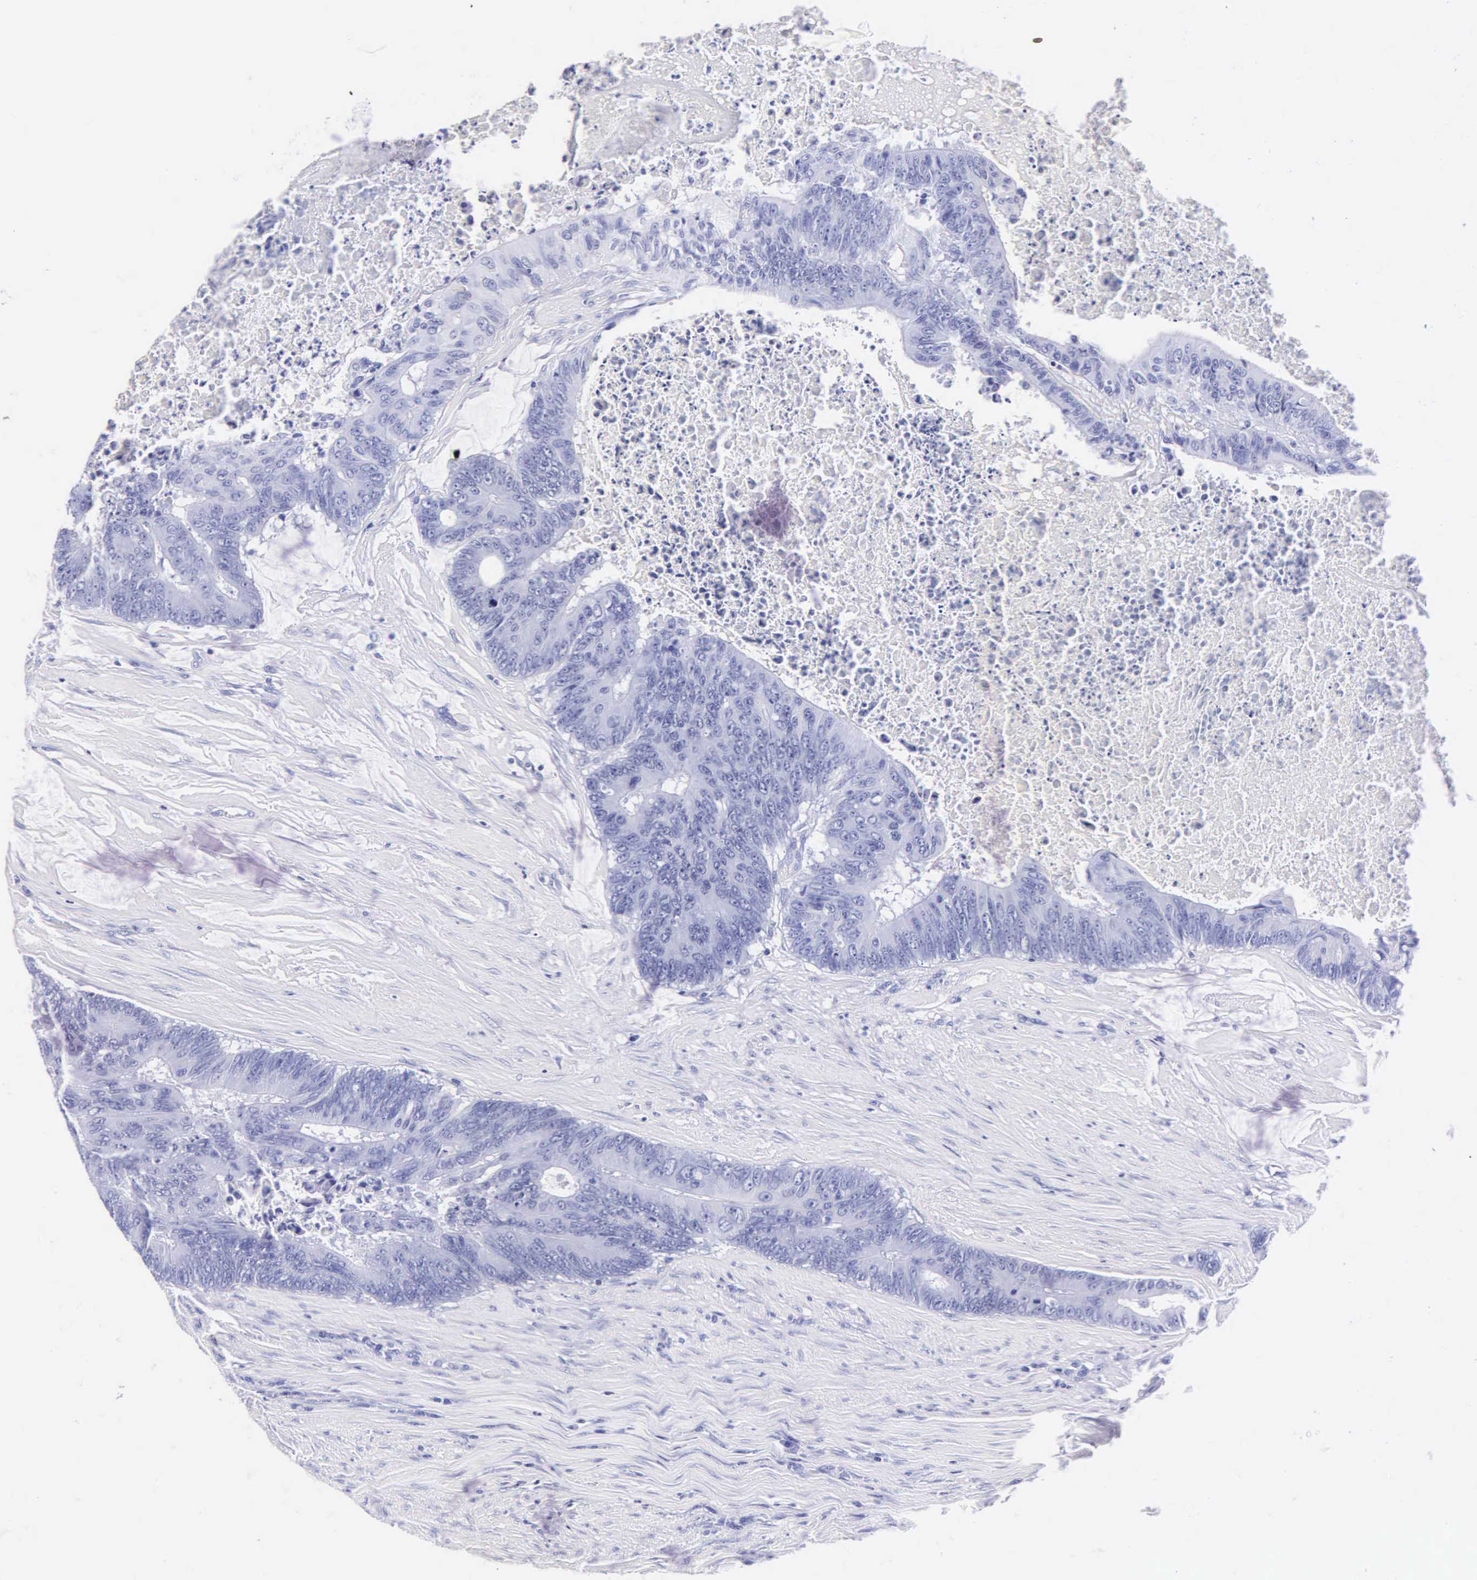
{"staining": {"intensity": "negative", "quantity": "none", "location": "none"}, "tissue": "colorectal cancer", "cell_type": "Tumor cells", "image_type": "cancer", "snomed": [{"axis": "morphology", "description": "Adenocarcinoma, NOS"}, {"axis": "topography", "description": "Colon"}], "caption": "A high-resolution photomicrograph shows immunohistochemistry staining of colorectal adenocarcinoma, which reveals no significant expression in tumor cells.", "gene": "MB", "patient": {"sex": "male", "age": 65}}